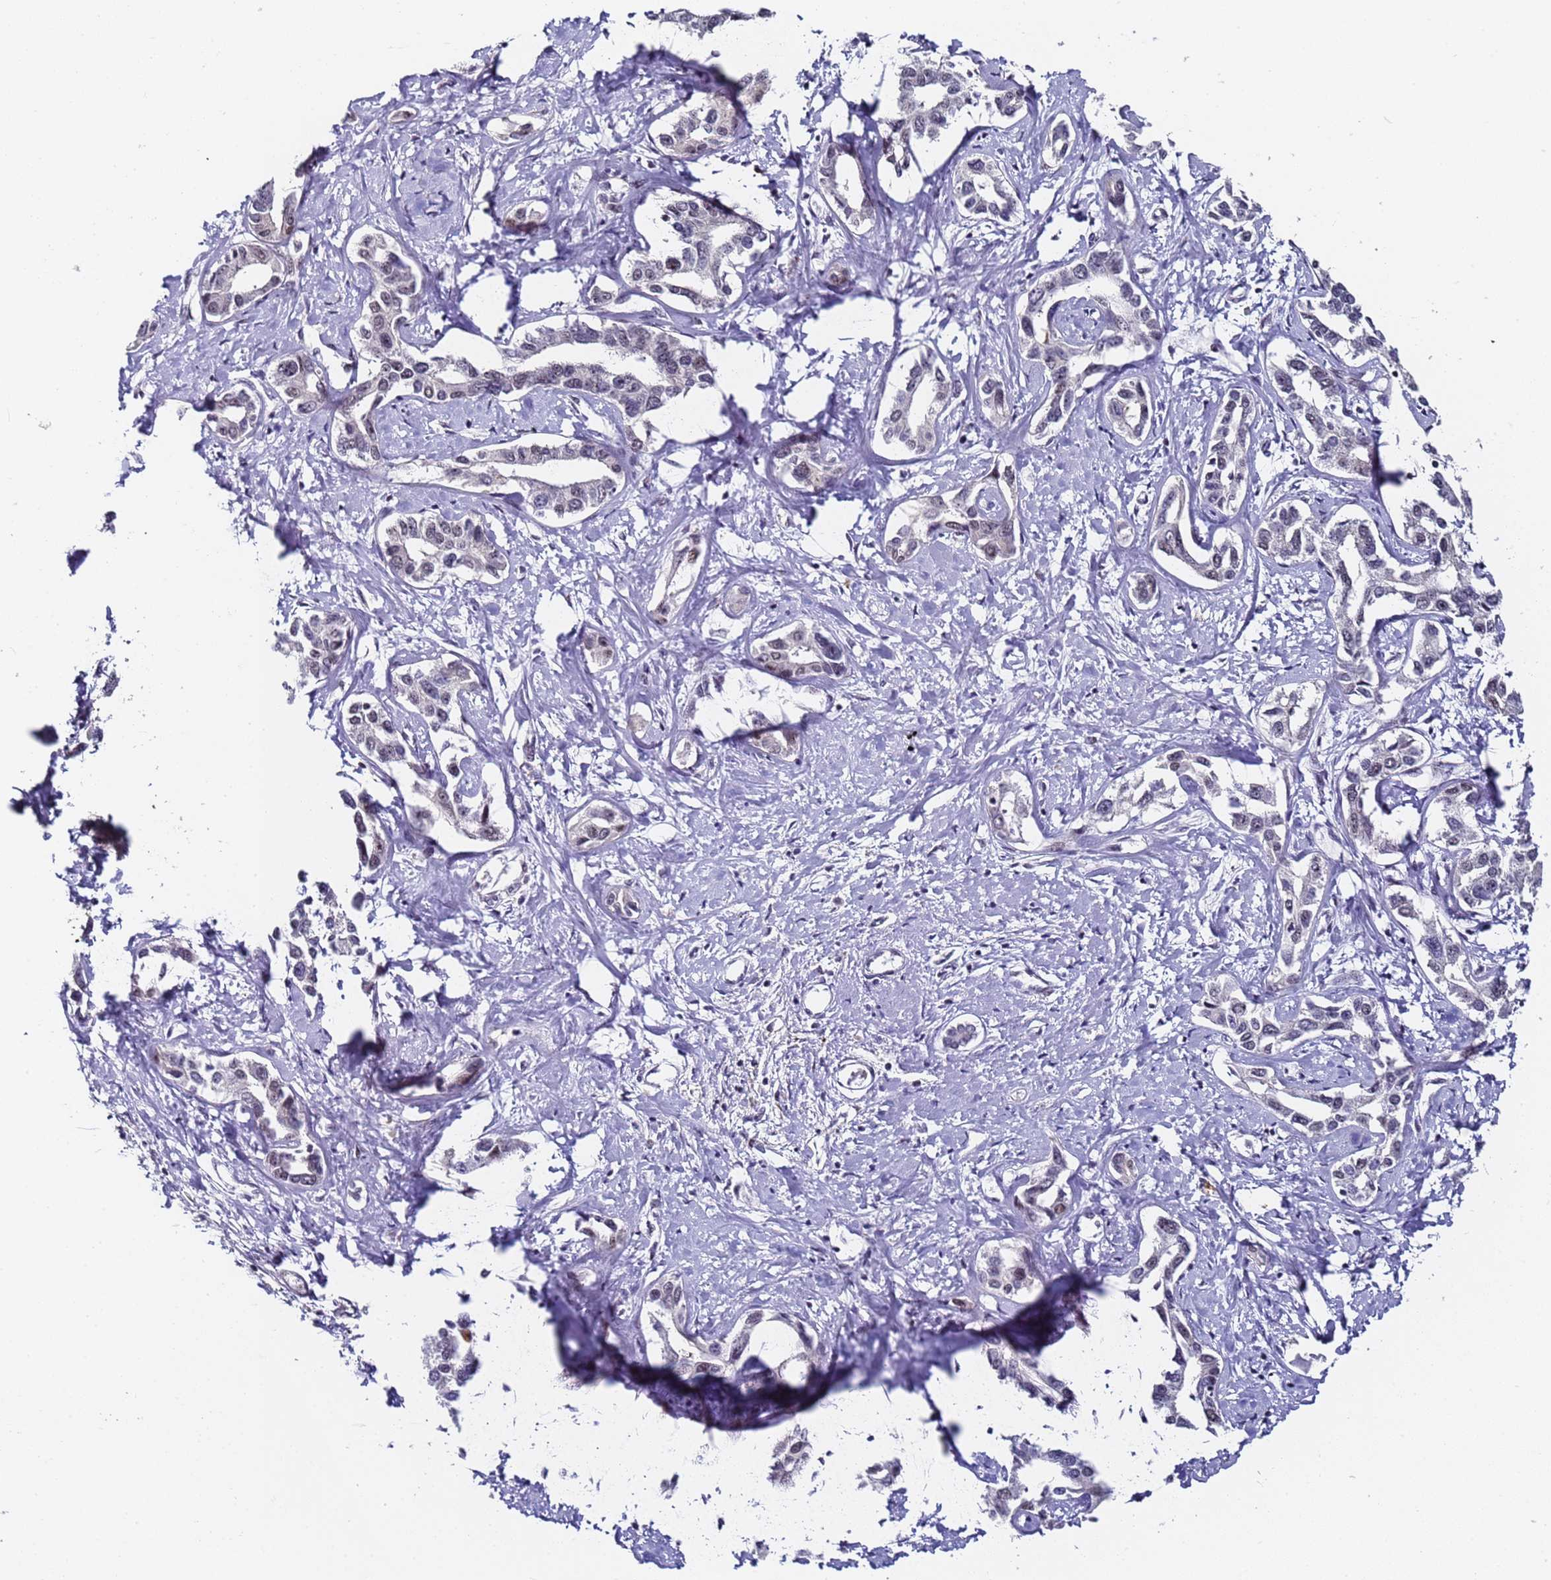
{"staining": {"intensity": "negative", "quantity": "none", "location": "none"}, "tissue": "liver cancer", "cell_type": "Tumor cells", "image_type": "cancer", "snomed": [{"axis": "morphology", "description": "Cholangiocarcinoma"}, {"axis": "topography", "description": "Liver"}], "caption": "Liver cholangiocarcinoma was stained to show a protein in brown. There is no significant staining in tumor cells. (DAB immunohistochemistry visualized using brightfield microscopy, high magnification).", "gene": "FNBP4", "patient": {"sex": "male", "age": 59}}